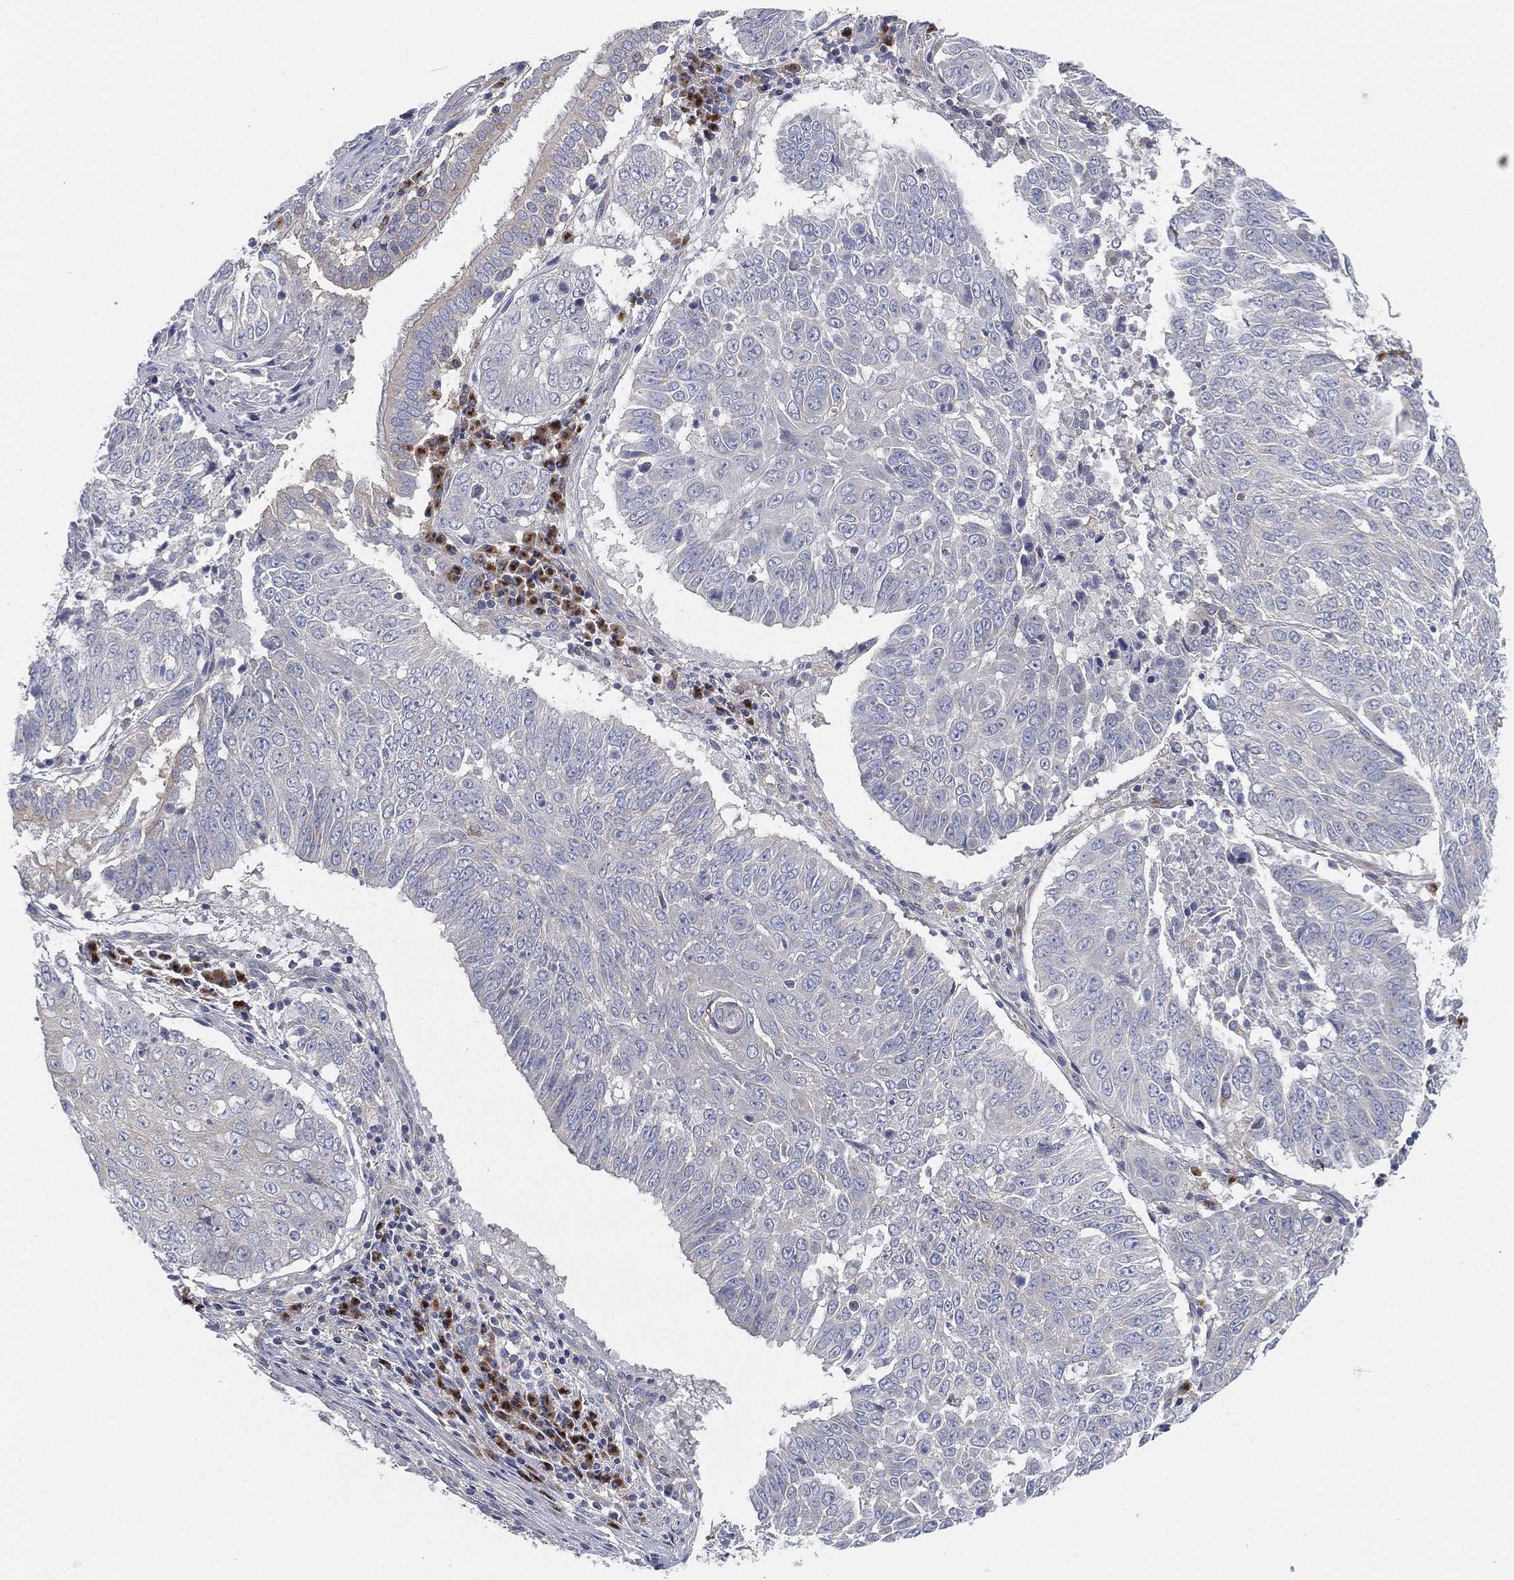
{"staining": {"intensity": "negative", "quantity": "none", "location": "none"}, "tissue": "lung cancer", "cell_type": "Tumor cells", "image_type": "cancer", "snomed": [{"axis": "morphology", "description": "Squamous cell carcinoma, NOS"}, {"axis": "topography", "description": "Lung"}], "caption": "This is an immunohistochemistry (IHC) histopathology image of human lung cancer (squamous cell carcinoma). There is no staining in tumor cells.", "gene": "ATP8A2", "patient": {"sex": "male", "age": 64}}